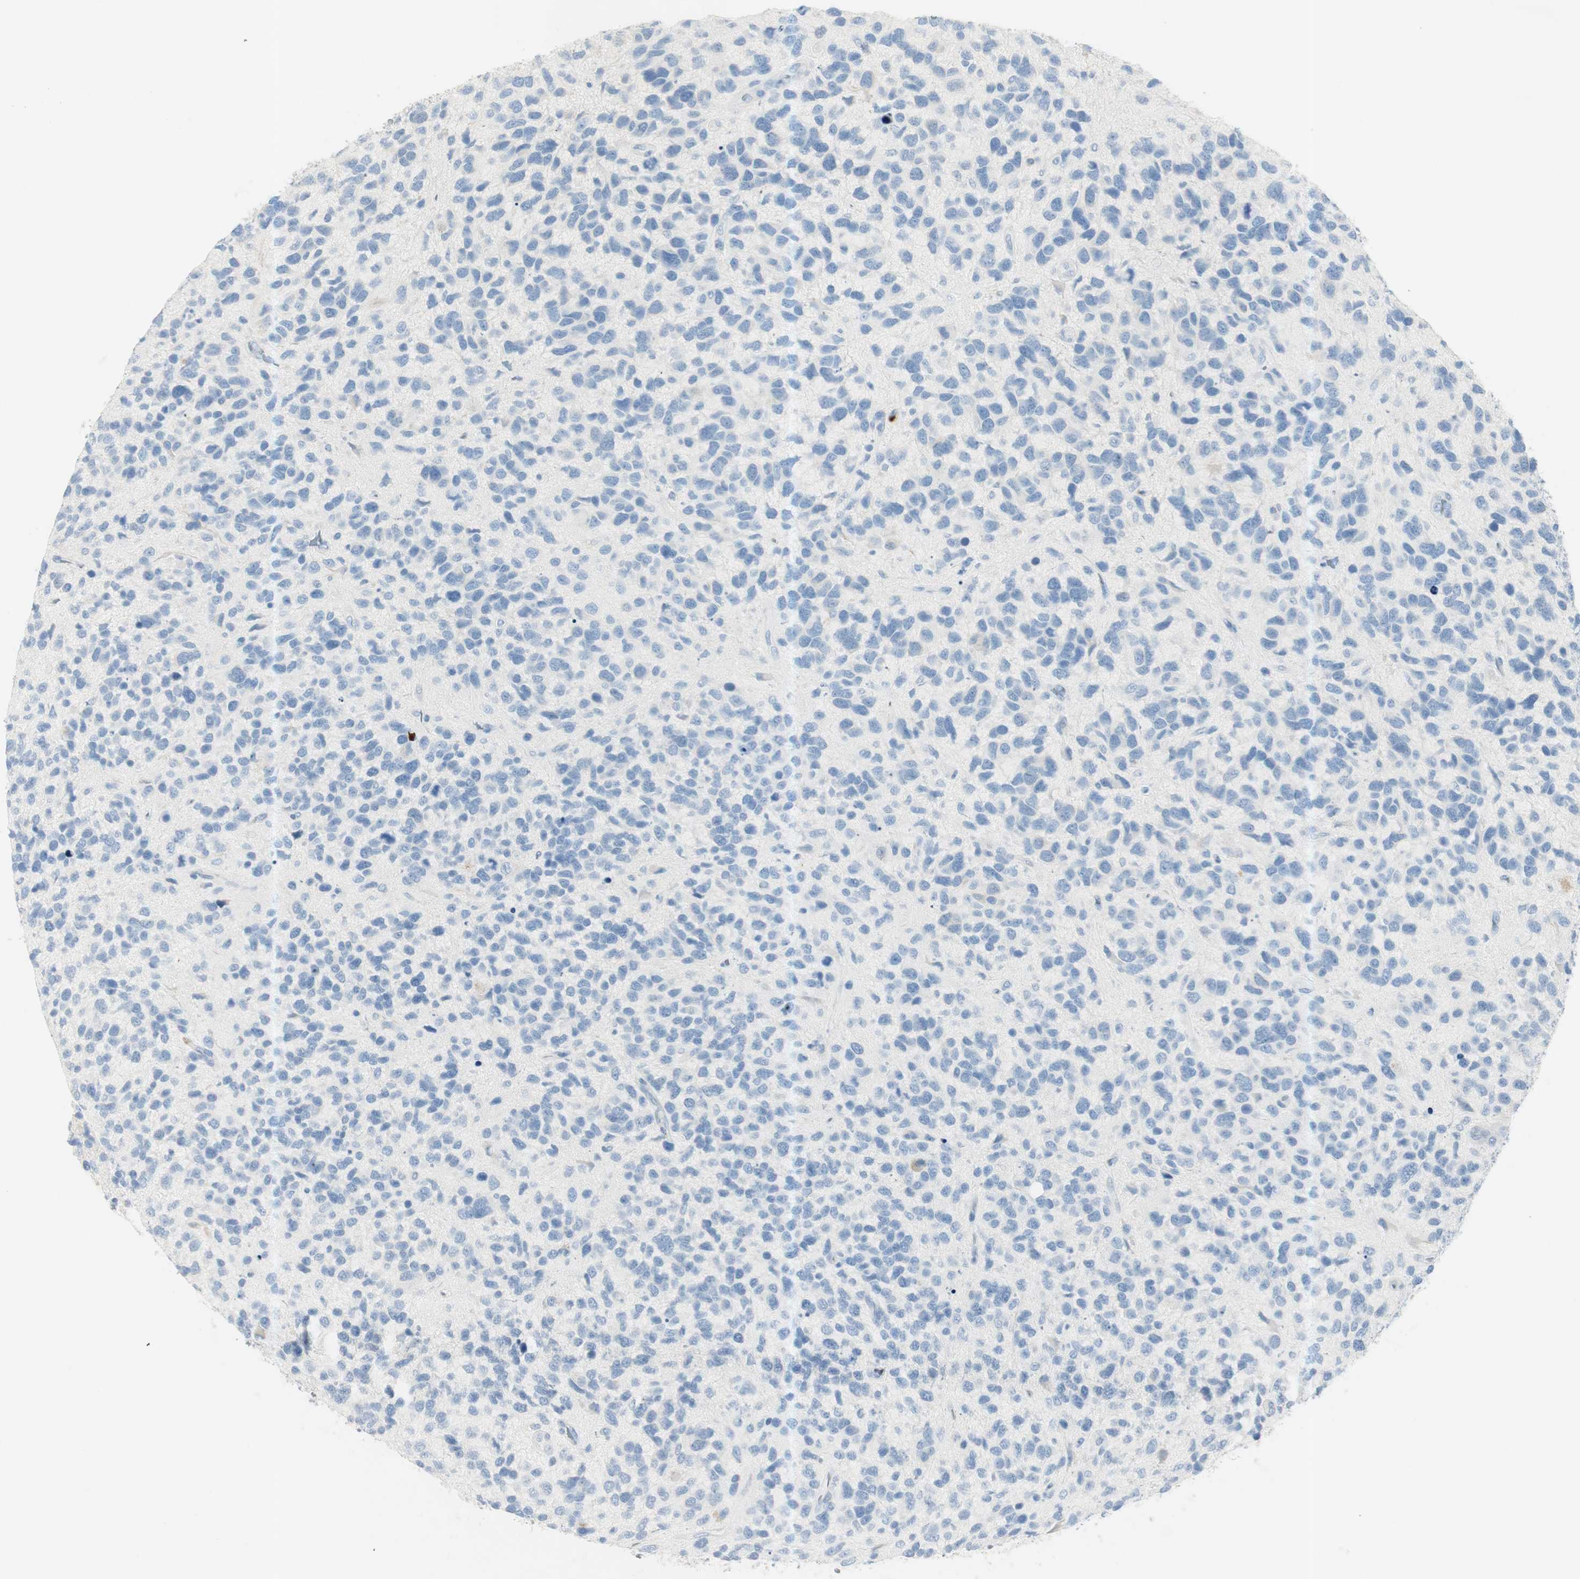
{"staining": {"intensity": "negative", "quantity": "none", "location": "none"}, "tissue": "glioma", "cell_type": "Tumor cells", "image_type": "cancer", "snomed": [{"axis": "morphology", "description": "Glioma, malignant, High grade"}, {"axis": "topography", "description": "Brain"}], "caption": "Malignant glioma (high-grade) was stained to show a protein in brown. There is no significant staining in tumor cells.", "gene": "PRTN3", "patient": {"sex": "female", "age": 58}}